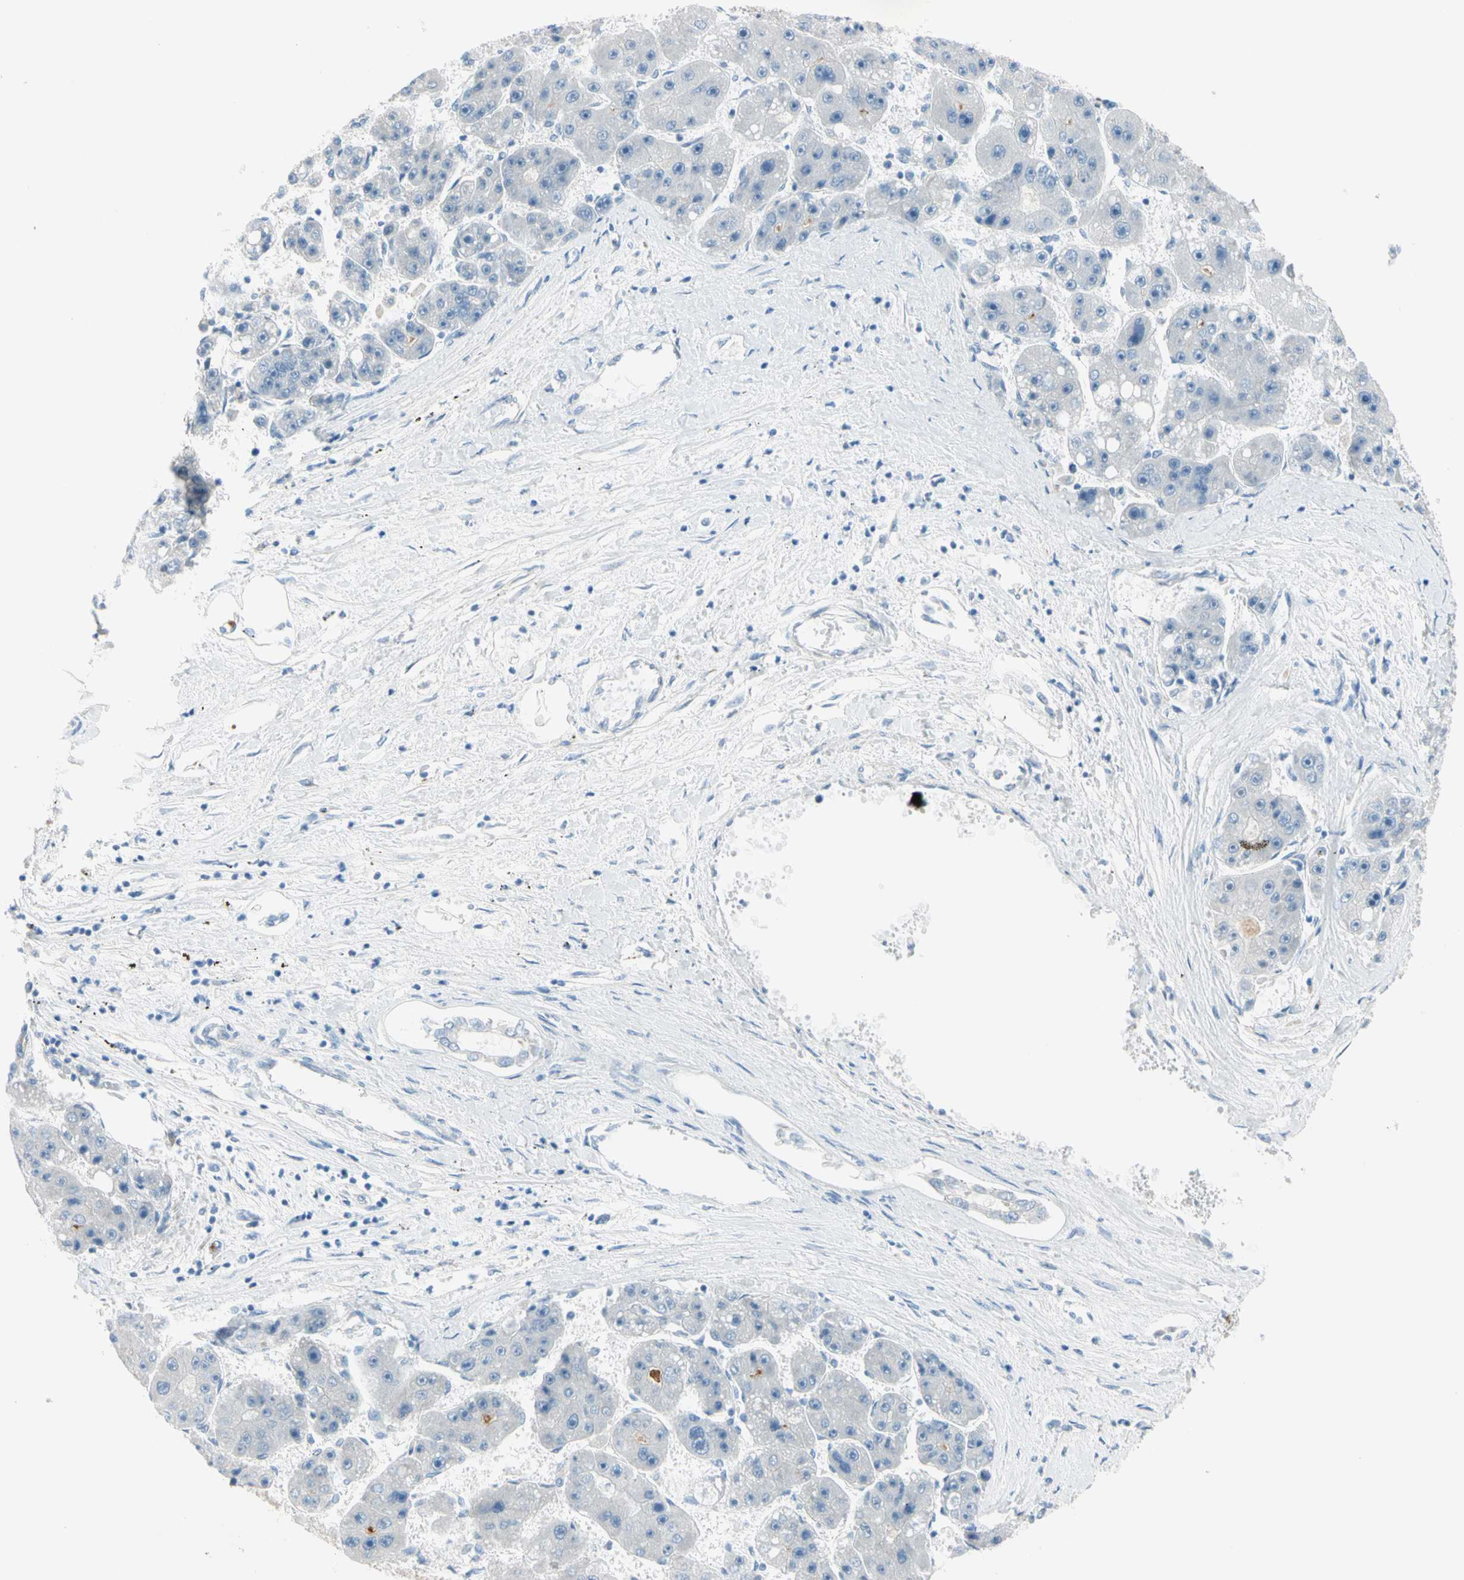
{"staining": {"intensity": "negative", "quantity": "none", "location": "none"}, "tissue": "liver cancer", "cell_type": "Tumor cells", "image_type": "cancer", "snomed": [{"axis": "morphology", "description": "Carcinoma, Hepatocellular, NOS"}, {"axis": "topography", "description": "Liver"}], "caption": "Image shows no significant protein positivity in tumor cells of liver cancer. (DAB immunohistochemistry (IHC) visualized using brightfield microscopy, high magnification).", "gene": "SERPIND1", "patient": {"sex": "female", "age": 61}}